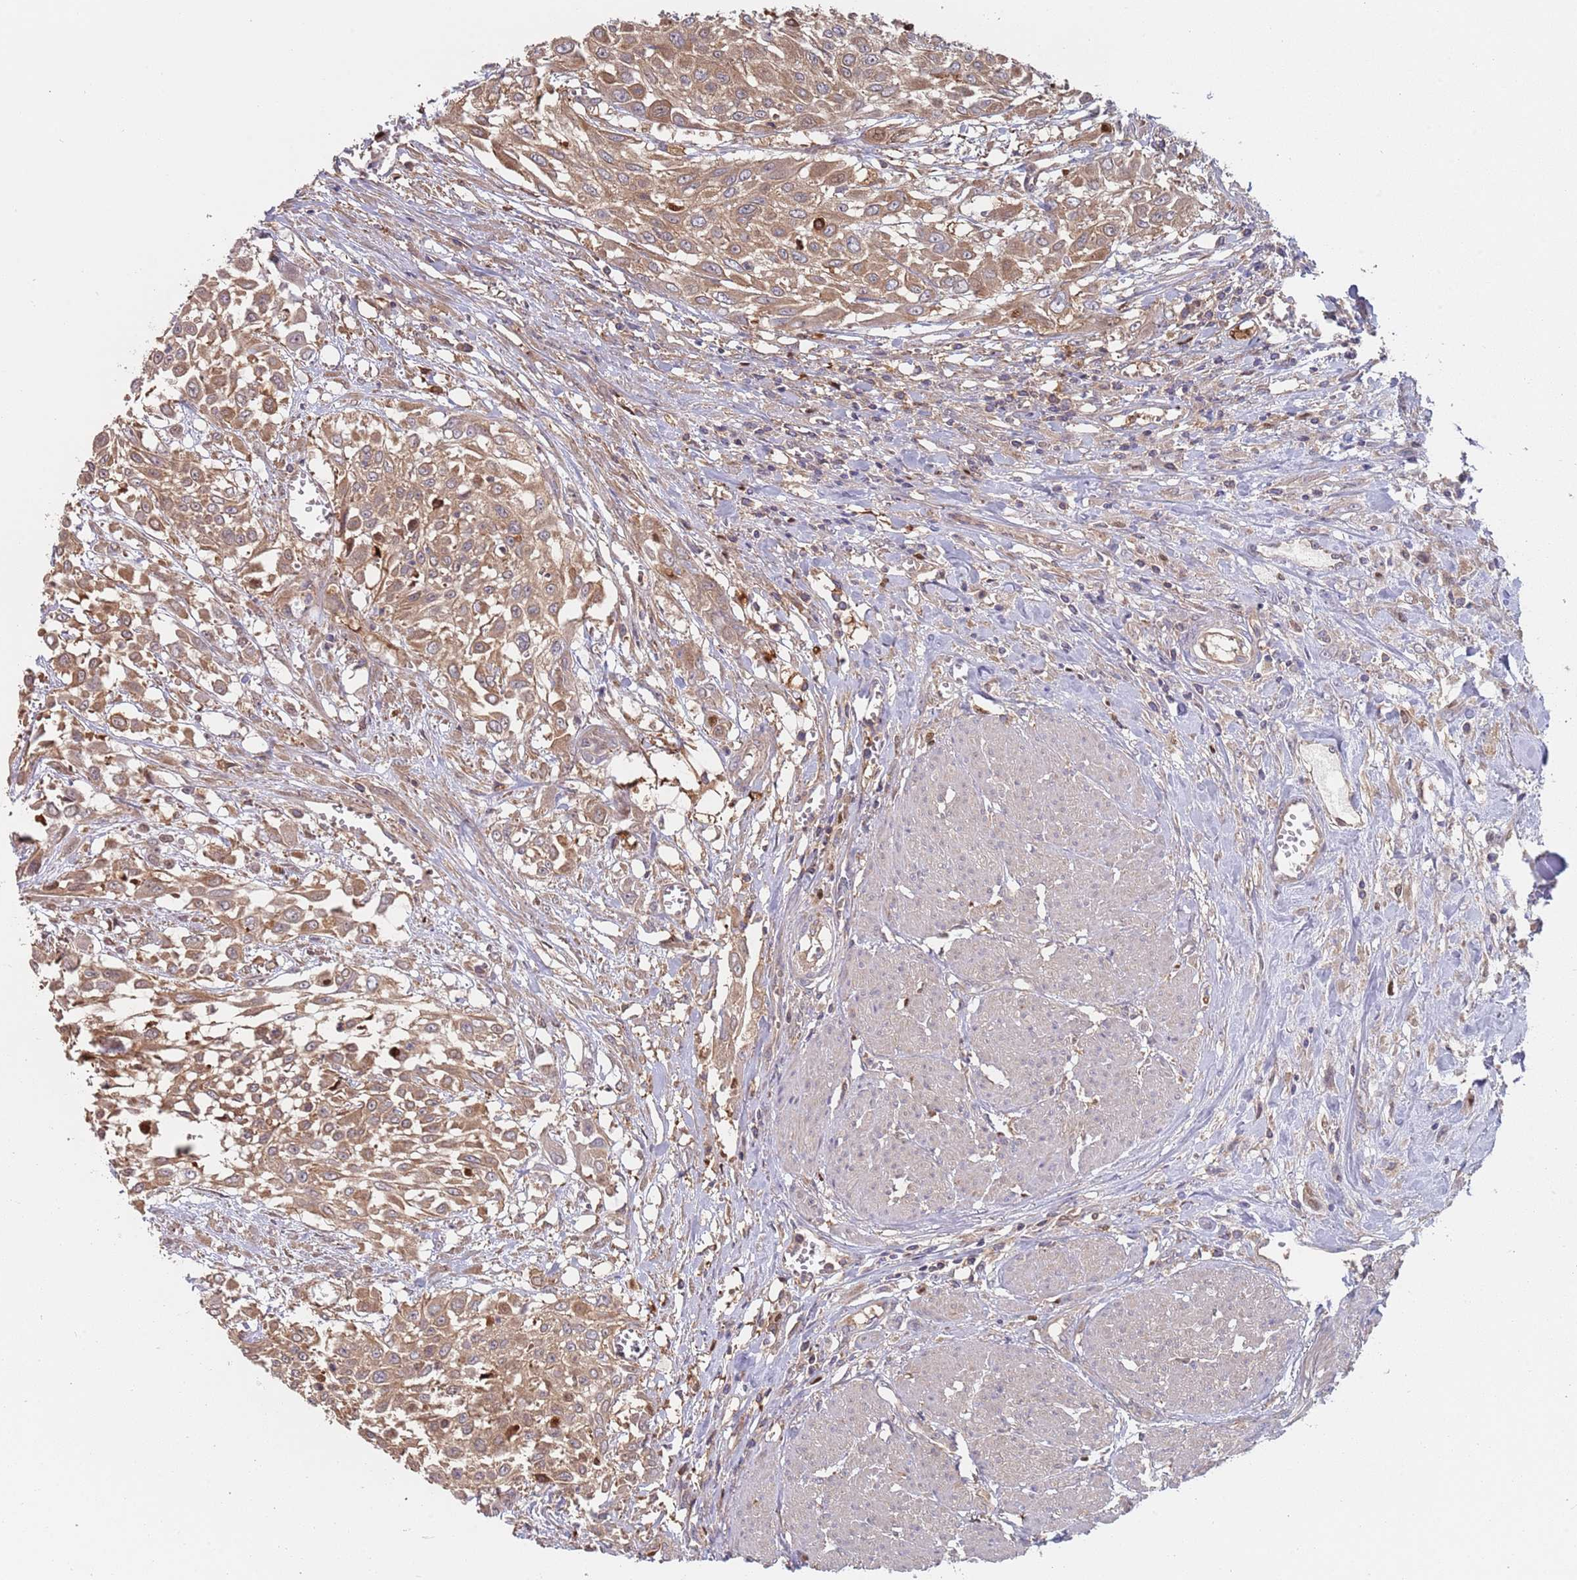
{"staining": {"intensity": "moderate", "quantity": ">75%", "location": "cytoplasmic/membranous"}, "tissue": "urothelial cancer", "cell_type": "Tumor cells", "image_type": "cancer", "snomed": [{"axis": "morphology", "description": "Urothelial carcinoma, High grade"}, {"axis": "topography", "description": "Urinary bladder"}], "caption": "This is a photomicrograph of IHC staining of high-grade urothelial carcinoma, which shows moderate positivity in the cytoplasmic/membranous of tumor cells.", "gene": "GDI2", "patient": {"sex": "male", "age": 57}}